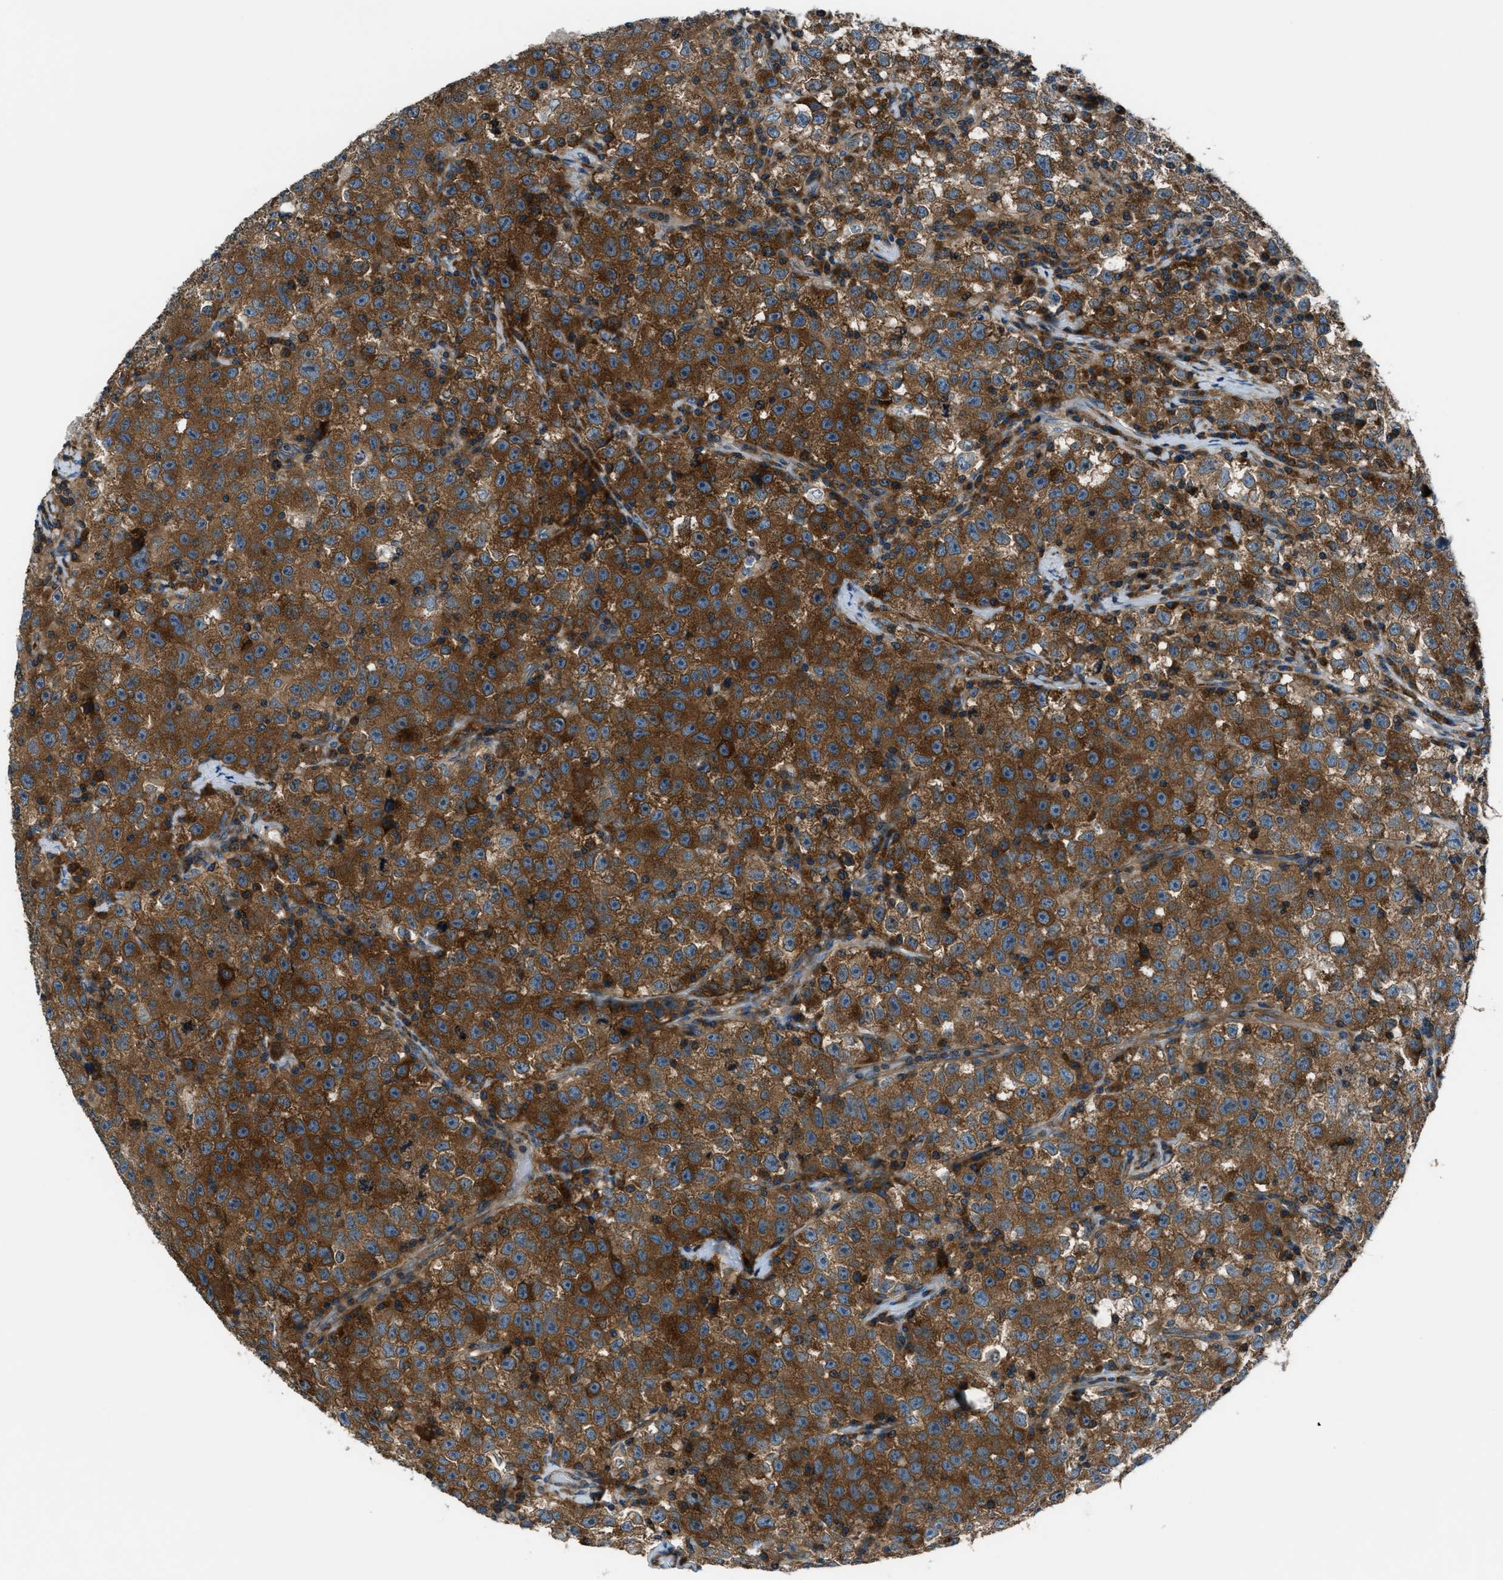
{"staining": {"intensity": "strong", "quantity": ">75%", "location": "cytoplasmic/membranous"}, "tissue": "testis cancer", "cell_type": "Tumor cells", "image_type": "cancer", "snomed": [{"axis": "morphology", "description": "Seminoma, NOS"}, {"axis": "topography", "description": "Testis"}], "caption": "About >75% of tumor cells in seminoma (testis) show strong cytoplasmic/membranous protein staining as visualized by brown immunohistochemical staining.", "gene": "ARFGAP2", "patient": {"sex": "male", "age": 22}}